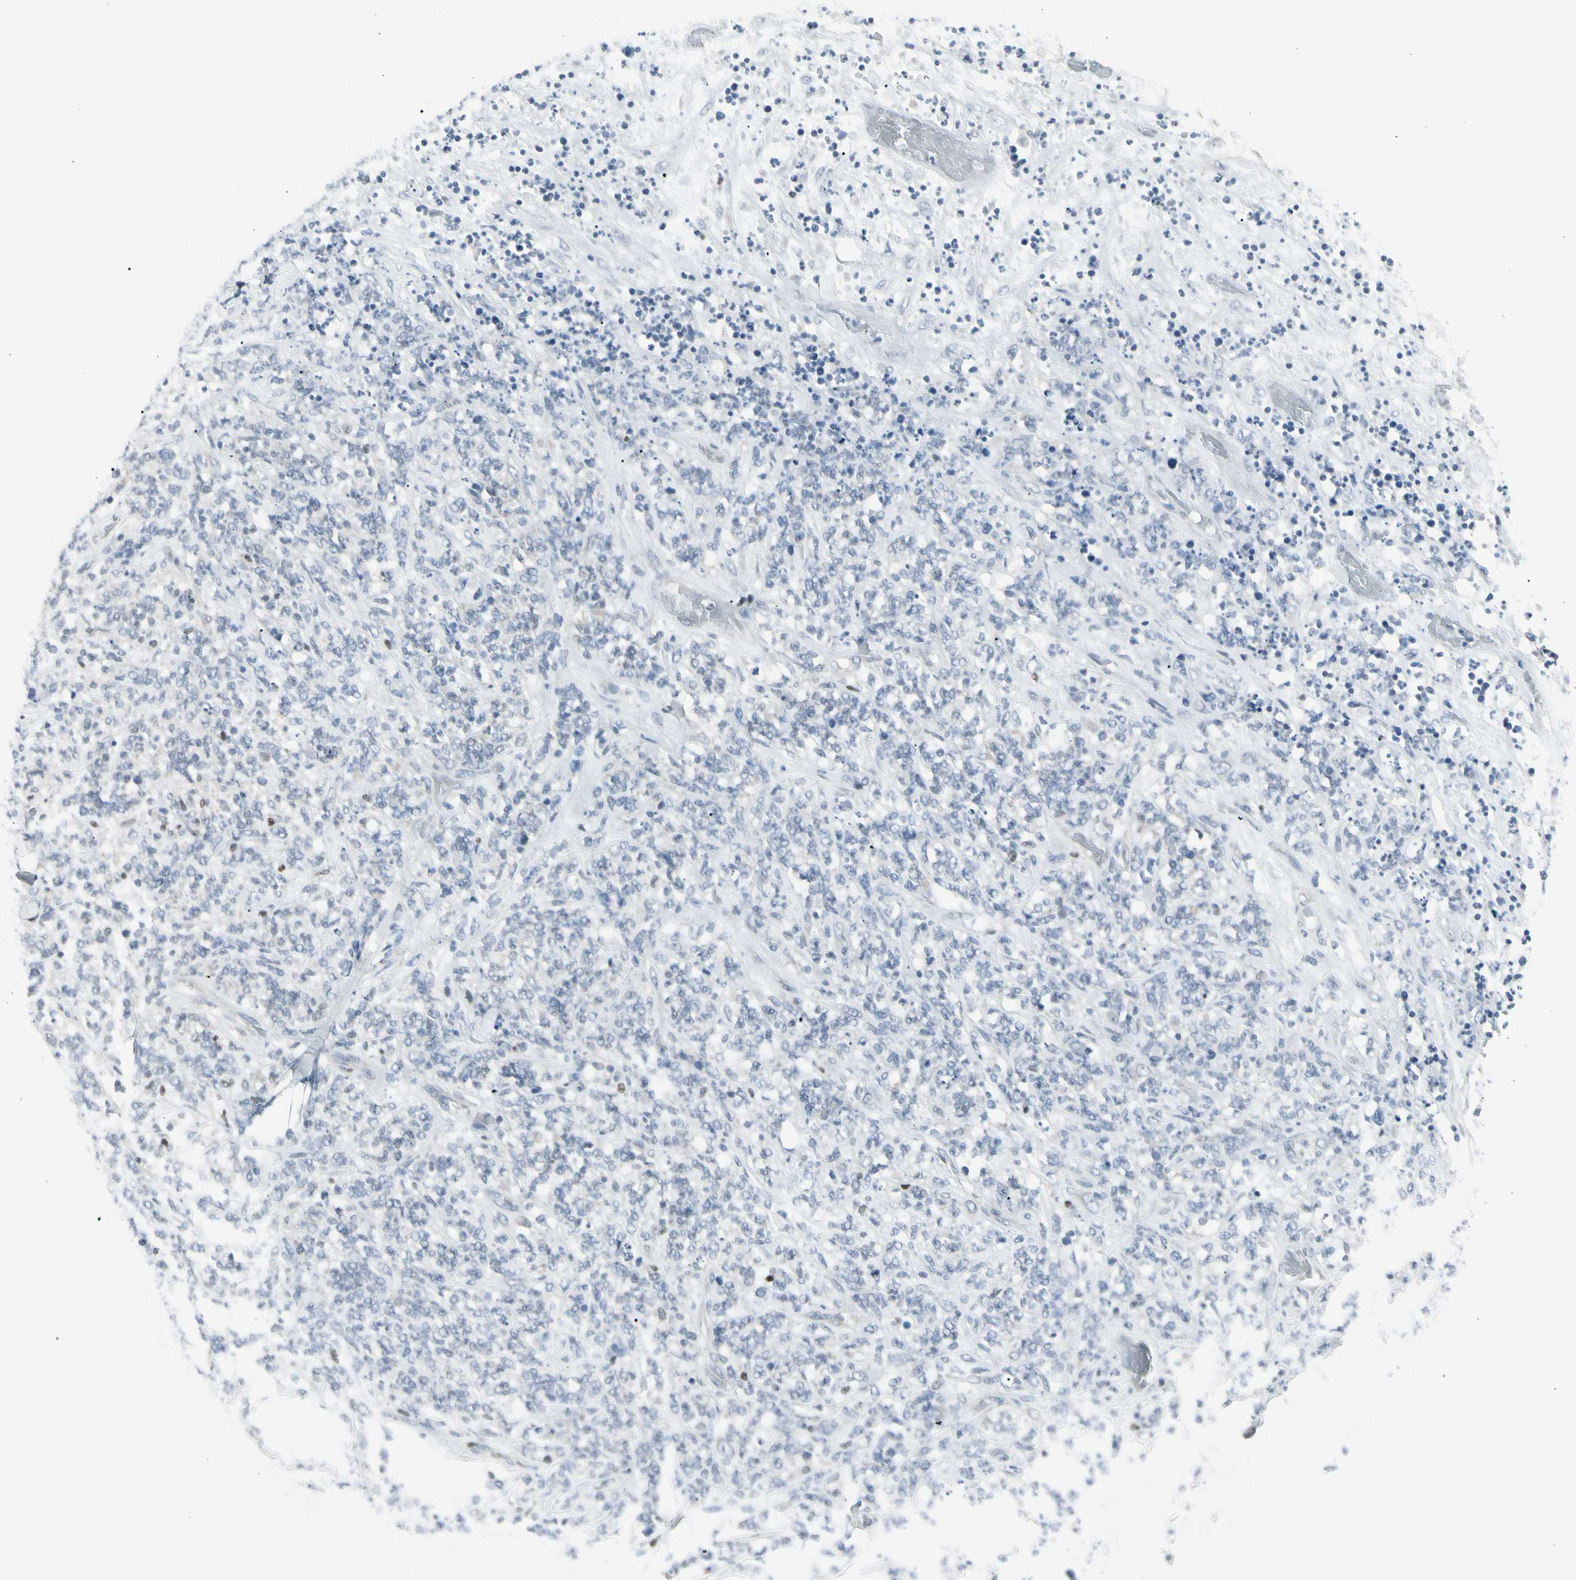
{"staining": {"intensity": "negative", "quantity": "none", "location": "none"}, "tissue": "lymphoma", "cell_type": "Tumor cells", "image_type": "cancer", "snomed": [{"axis": "morphology", "description": "Malignant lymphoma, non-Hodgkin's type, High grade"}, {"axis": "topography", "description": "Soft tissue"}], "caption": "Human lymphoma stained for a protein using immunohistochemistry reveals no positivity in tumor cells.", "gene": "ZBTB7B", "patient": {"sex": "male", "age": 18}}